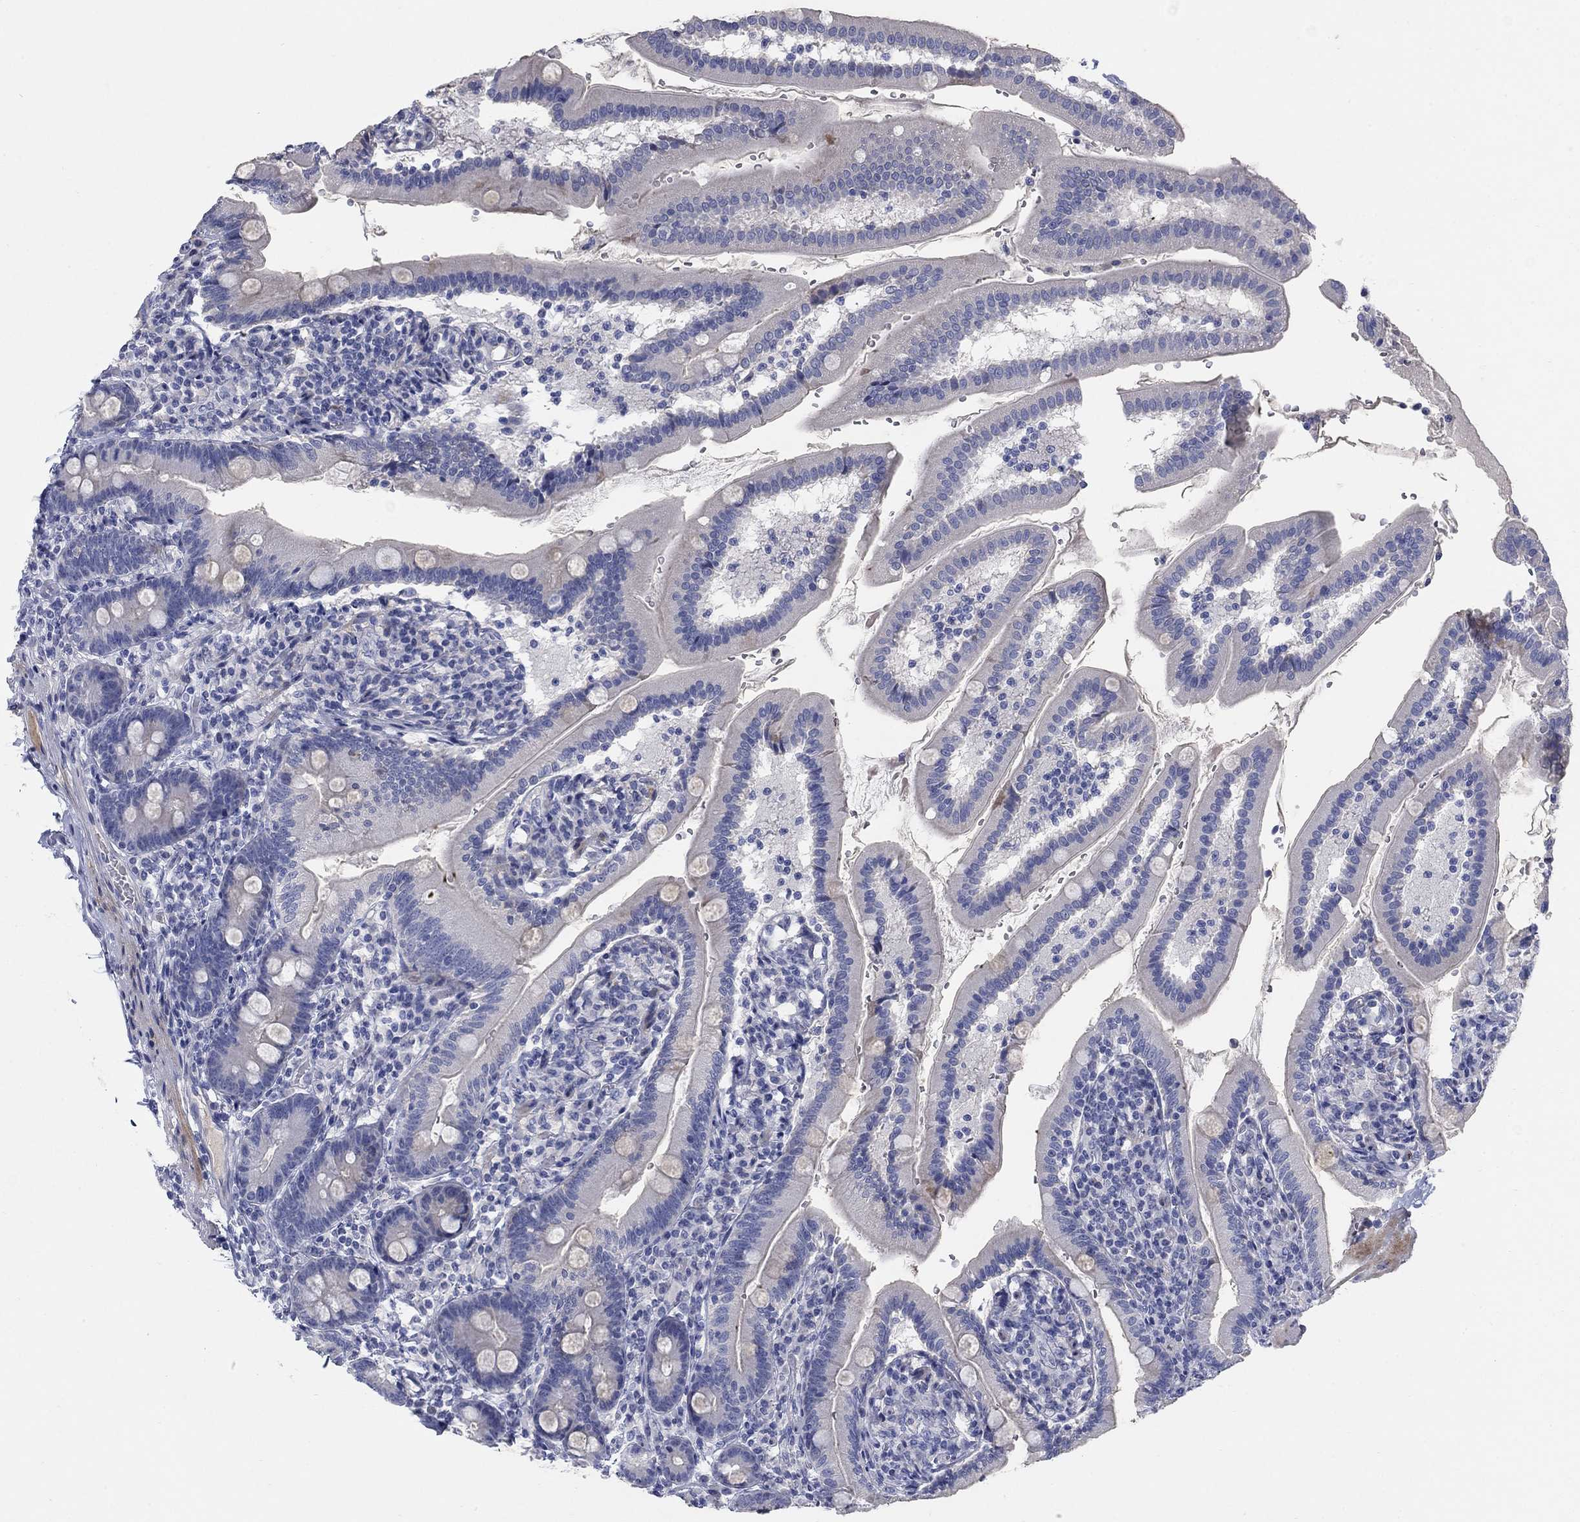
{"staining": {"intensity": "moderate", "quantity": "<25%", "location": "cytoplasmic/membranous"}, "tissue": "duodenum", "cell_type": "Glandular cells", "image_type": "normal", "snomed": [{"axis": "morphology", "description": "Normal tissue, NOS"}, {"axis": "topography", "description": "Duodenum"}], "caption": "Immunohistochemical staining of normal duodenum exhibits low levels of moderate cytoplasmic/membranous staining in about <25% of glandular cells.", "gene": "TMEM249", "patient": {"sex": "female", "age": 67}}